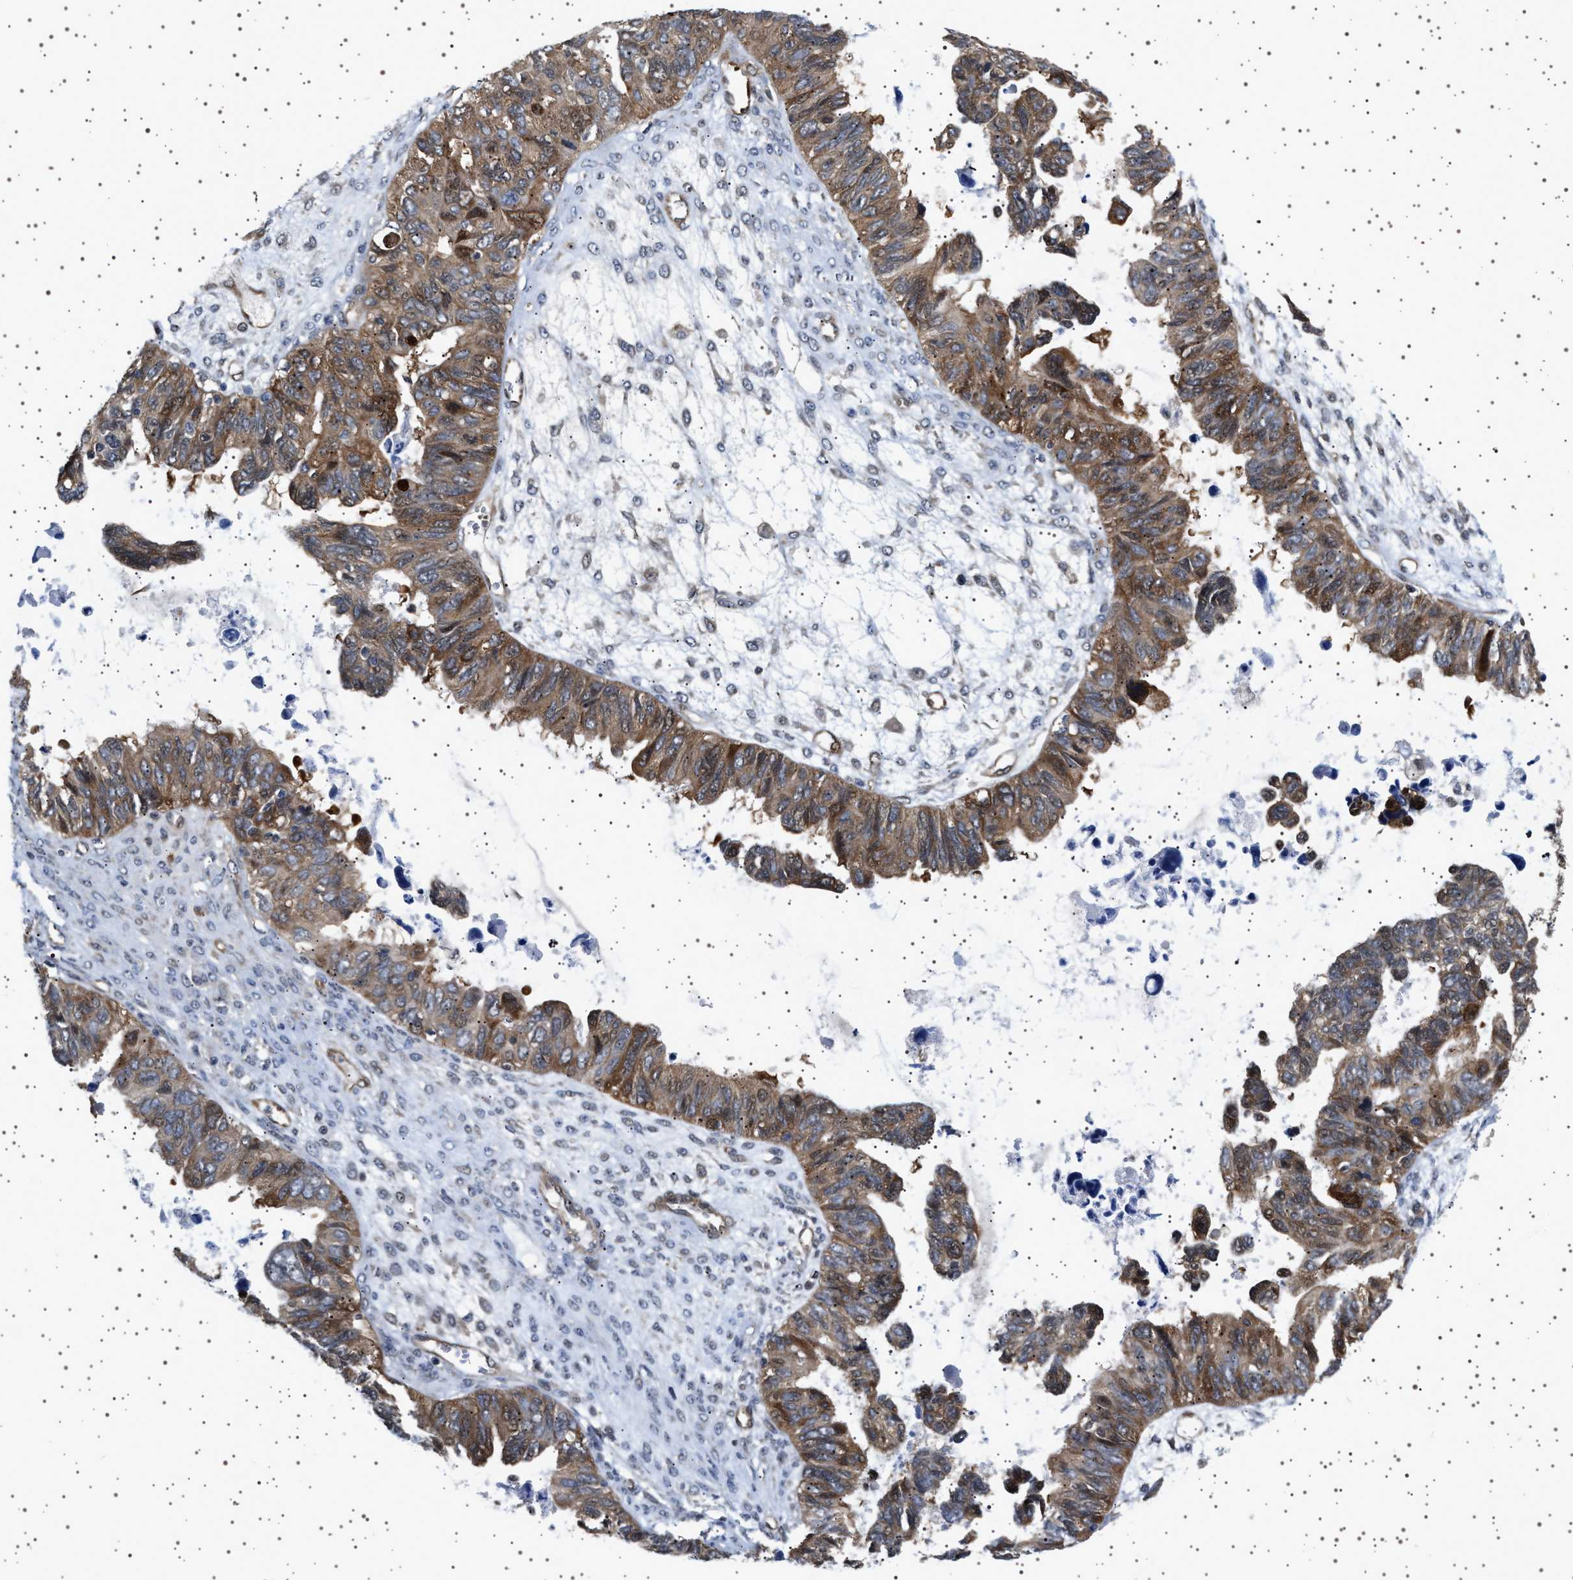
{"staining": {"intensity": "moderate", "quantity": ">75%", "location": "cytoplasmic/membranous"}, "tissue": "ovarian cancer", "cell_type": "Tumor cells", "image_type": "cancer", "snomed": [{"axis": "morphology", "description": "Cystadenocarcinoma, serous, NOS"}, {"axis": "topography", "description": "Ovary"}], "caption": "A brown stain labels moderate cytoplasmic/membranous expression of a protein in ovarian cancer (serous cystadenocarcinoma) tumor cells.", "gene": "BAG3", "patient": {"sex": "female", "age": 79}}